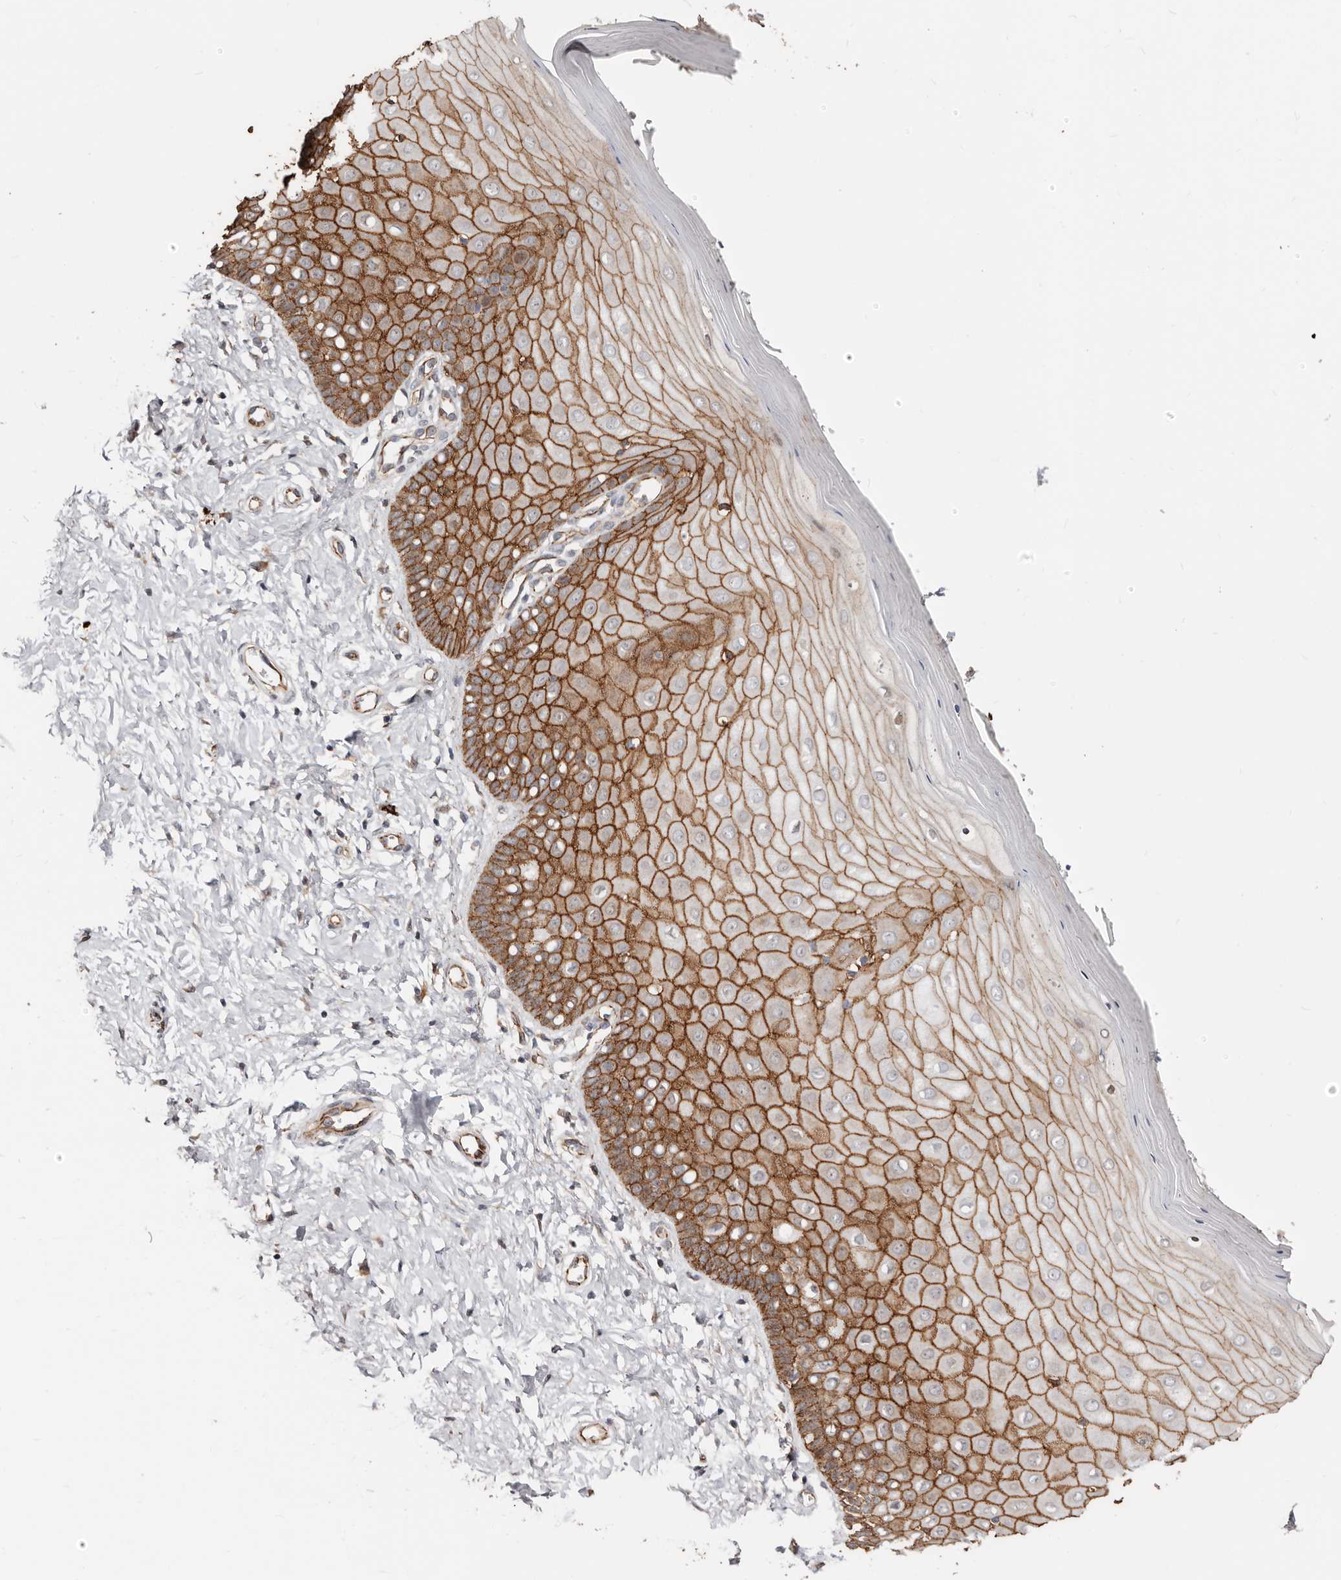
{"staining": {"intensity": "strong", "quantity": ">75%", "location": "cytoplasmic/membranous"}, "tissue": "cervix", "cell_type": "Glandular cells", "image_type": "normal", "snomed": [{"axis": "morphology", "description": "Normal tissue, NOS"}, {"axis": "topography", "description": "Cervix"}], "caption": "There is high levels of strong cytoplasmic/membranous expression in glandular cells of benign cervix, as demonstrated by immunohistochemical staining (brown color).", "gene": "CTNNB1", "patient": {"sex": "female", "age": 55}}